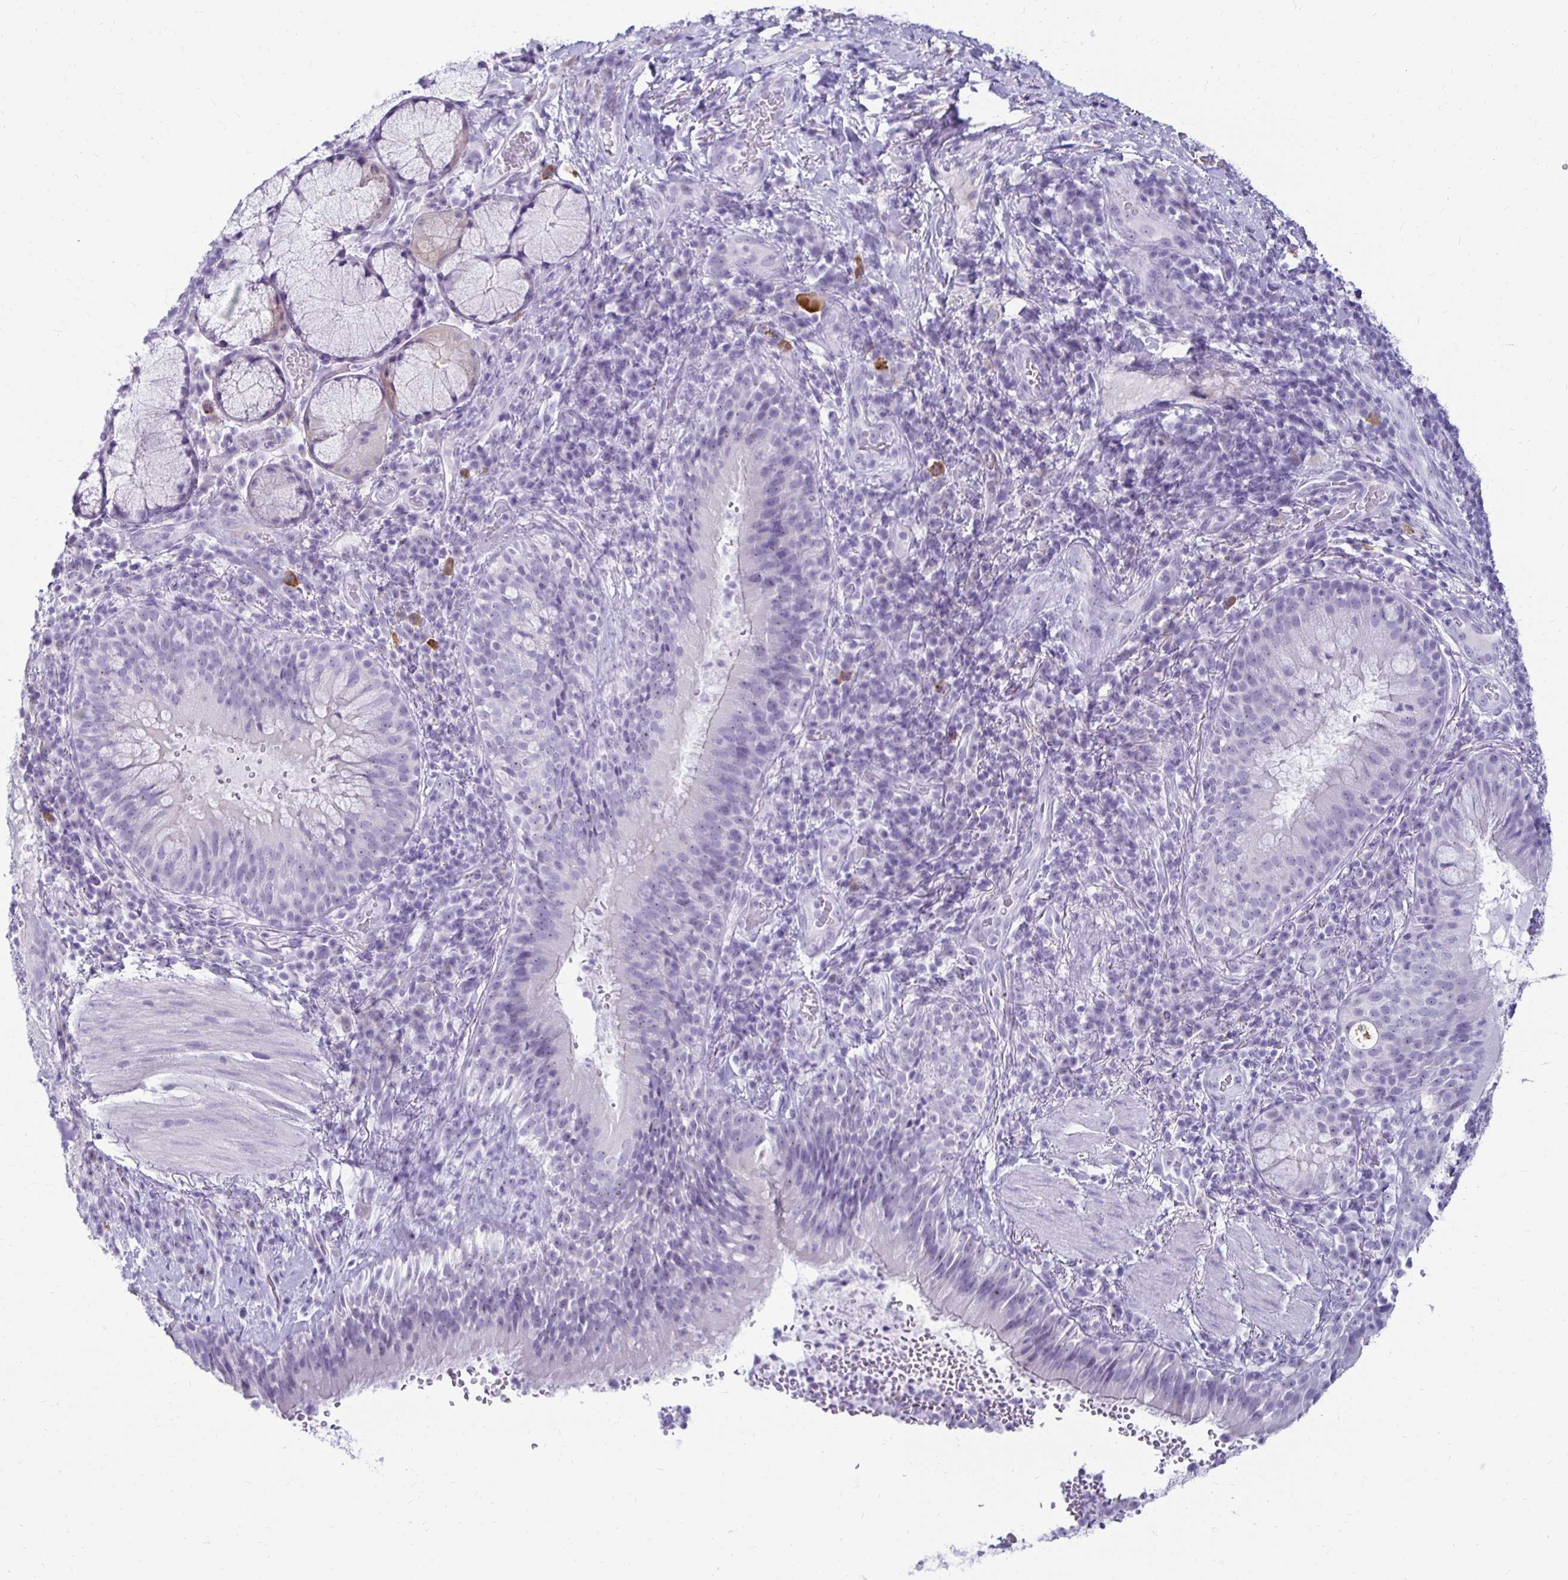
{"staining": {"intensity": "negative", "quantity": "none", "location": "none"}, "tissue": "bronchus", "cell_type": "Respiratory epithelial cells", "image_type": "normal", "snomed": [{"axis": "morphology", "description": "Normal tissue, NOS"}, {"axis": "topography", "description": "Lymph node"}, {"axis": "topography", "description": "Bronchus"}], "caption": "Protein analysis of normal bronchus exhibits no significant expression in respiratory epithelial cells. (Stains: DAB immunohistochemistry (IHC) with hematoxylin counter stain, Microscopy: brightfield microscopy at high magnification).", "gene": "CST6", "patient": {"sex": "male", "age": 56}}